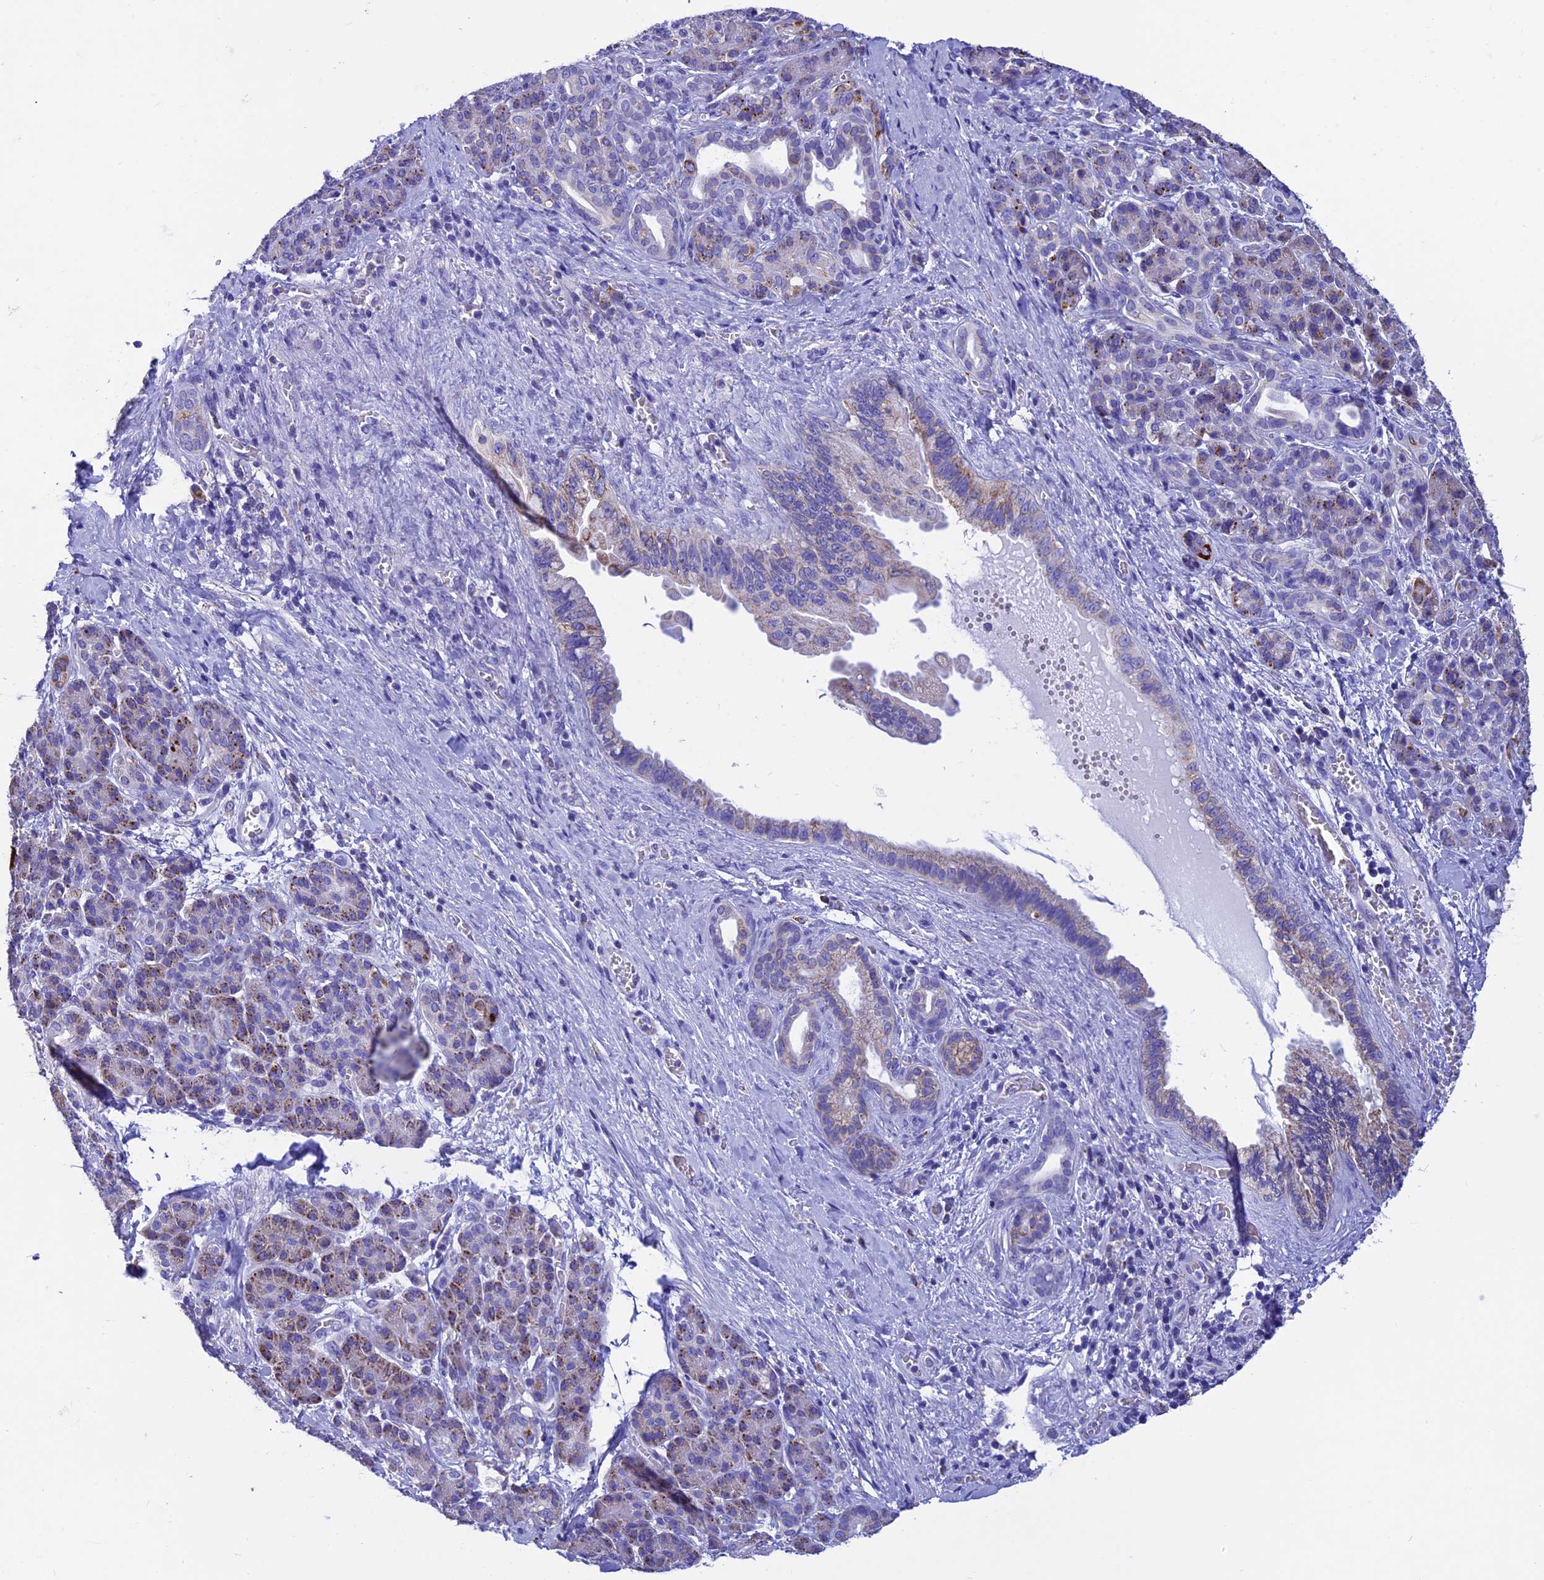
{"staining": {"intensity": "moderate", "quantity": "<25%", "location": "cytoplasmic/membranous"}, "tissue": "pancreatic cancer", "cell_type": "Tumor cells", "image_type": "cancer", "snomed": [{"axis": "morphology", "description": "Adenocarcinoma, NOS"}, {"axis": "topography", "description": "Pancreas"}], "caption": "Pancreatic adenocarcinoma stained with immunohistochemistry (IHC) demonstrates moderate cytoplasmic/membranous positivity in about <25% of tumor cells.", "gene": "SLC8B1", "patient": {"sex": "male", "age": 59}}